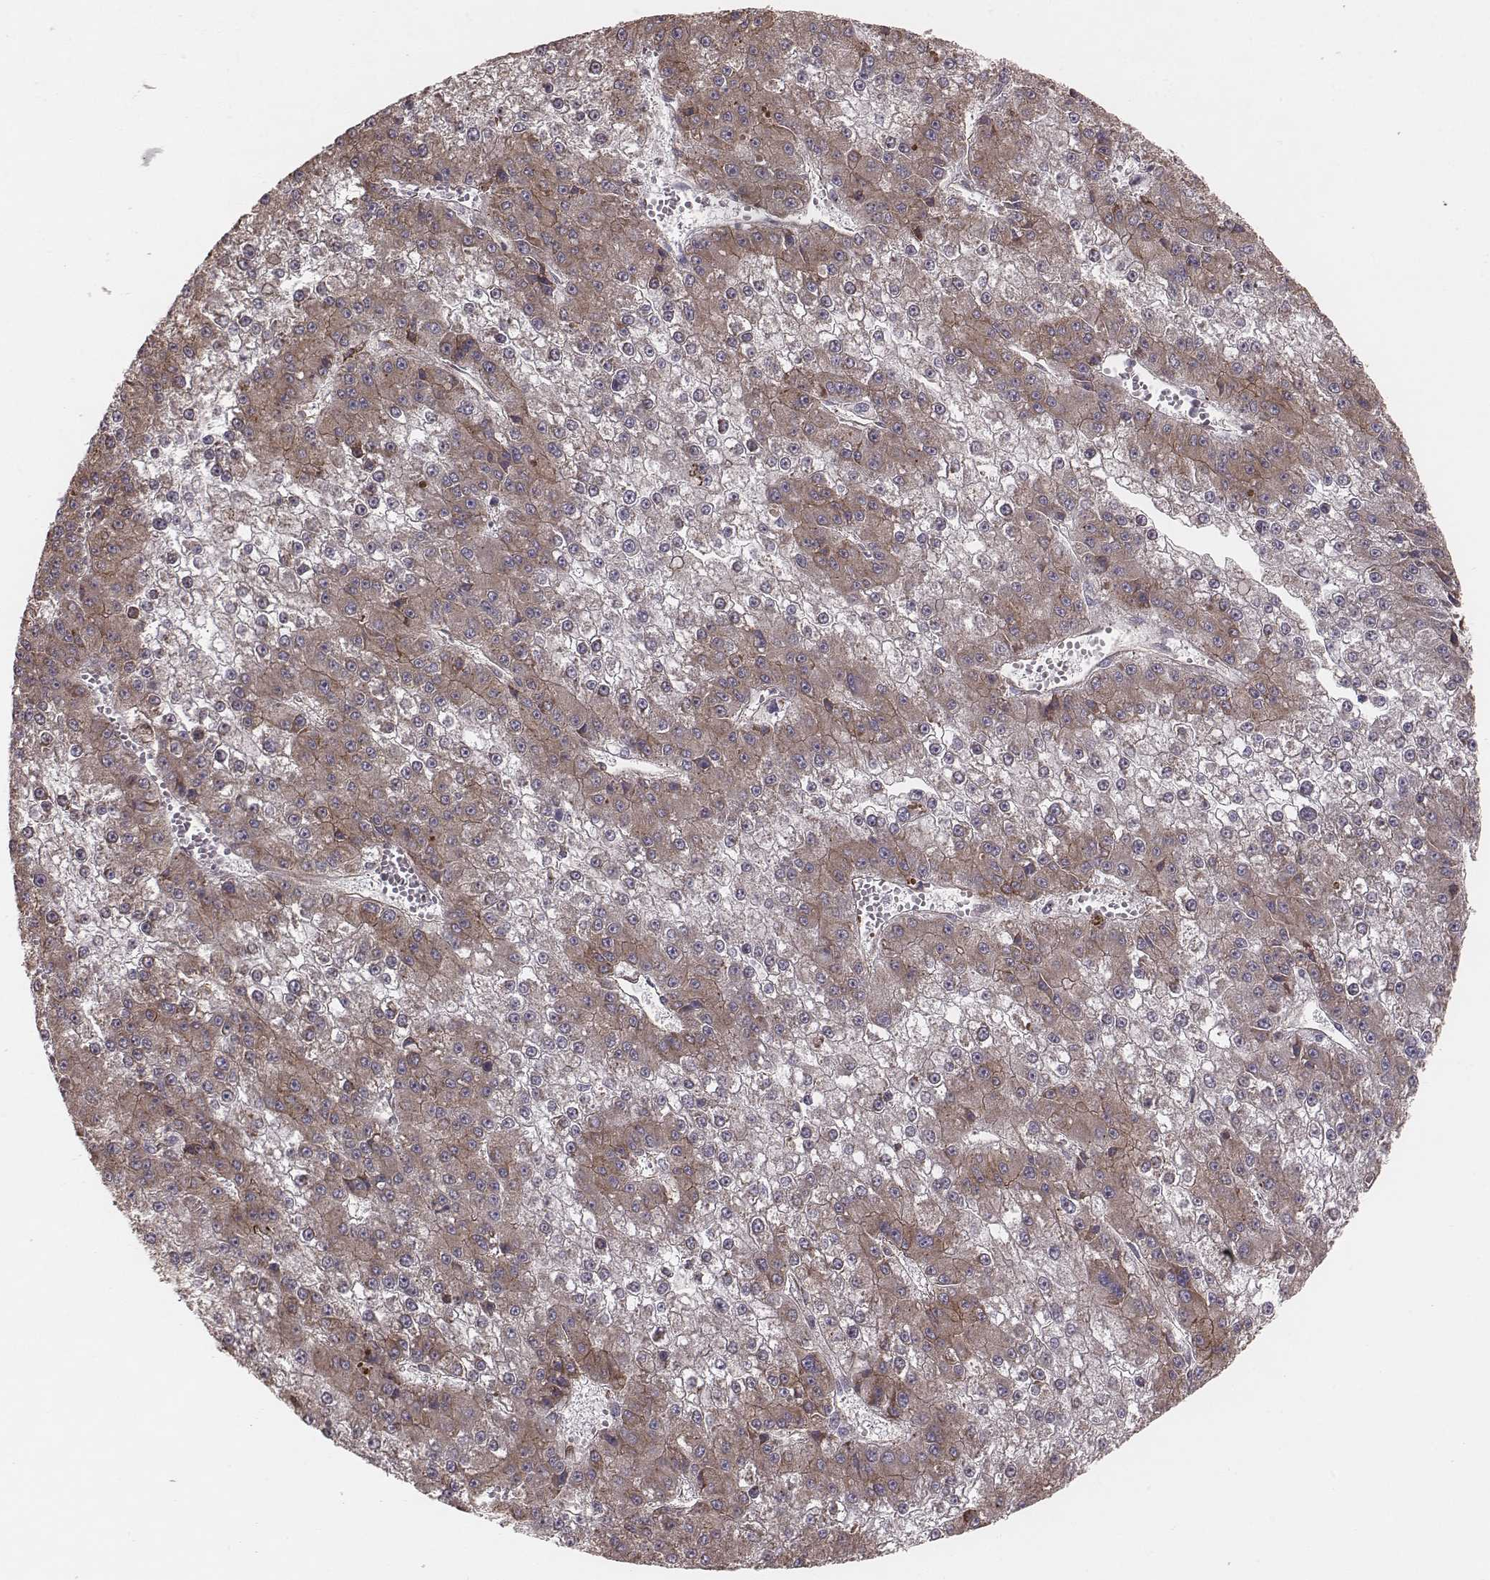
{"staining": {"intensity": "weak", "quantity": "25%-75%", "location": "cytoplasmic/membranous"}, "tissue": "liver cancer", "cell_type": "Tumor cells", "image_type": "cancer", "snomed": [{"axis": "morphology", "description": "Carcinoma, Hepatocellular, NOS"}, {"axis": "topography", "description": "Liver"}], "caption": "A brown stain labels weak cytoplasmic/membranous expression of a protein in hepatocellular carcinoma (liver) tumor cells.", "gene": "PALMD", "patient": {"sex": "female", "age": 73}}